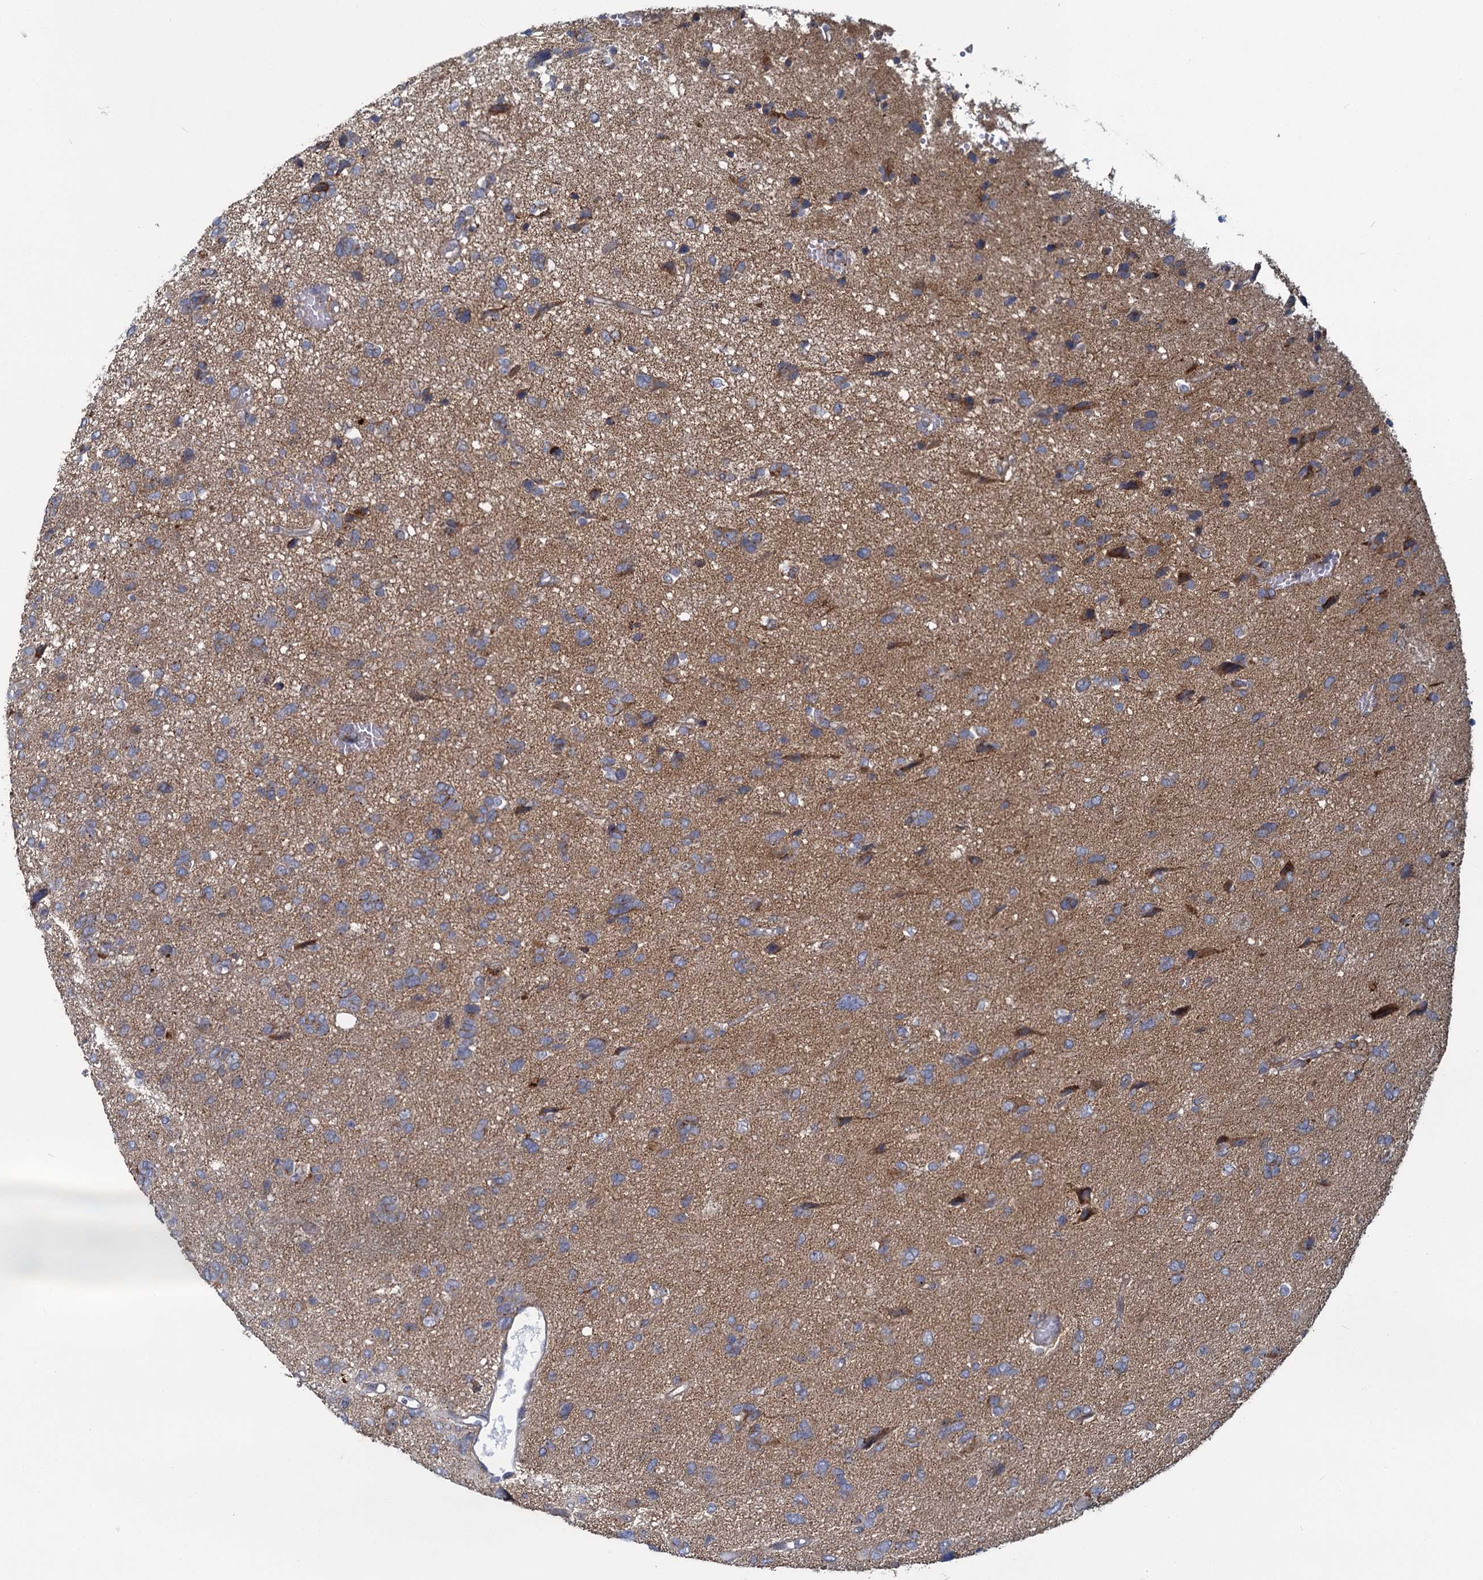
{"staining": {"intensity": "moderate", "quantity": "<25%", "location": "cytoplasmic/membranous"}, "tissue": "glioma", "cell_type": "Tumor cells", "image_type": "cancer", "snomed": [{"axis": "morphology", "description": "Glioma, malignant, High grade"}, {"axis": "topography", "description": "Brain"}], "caption": "Immunohistochemistry image of neoplastic tissue: glioma stained using immunohistochemistry (IHC) reveals low levels of moderate protein expression localized specifically in the cytoplasmic/membranous of tumor cells, appearing as a cytoplasmic/membranous brown color.", "gene": "ADCY2", "patient": {"sex": "female", "age": 59}}